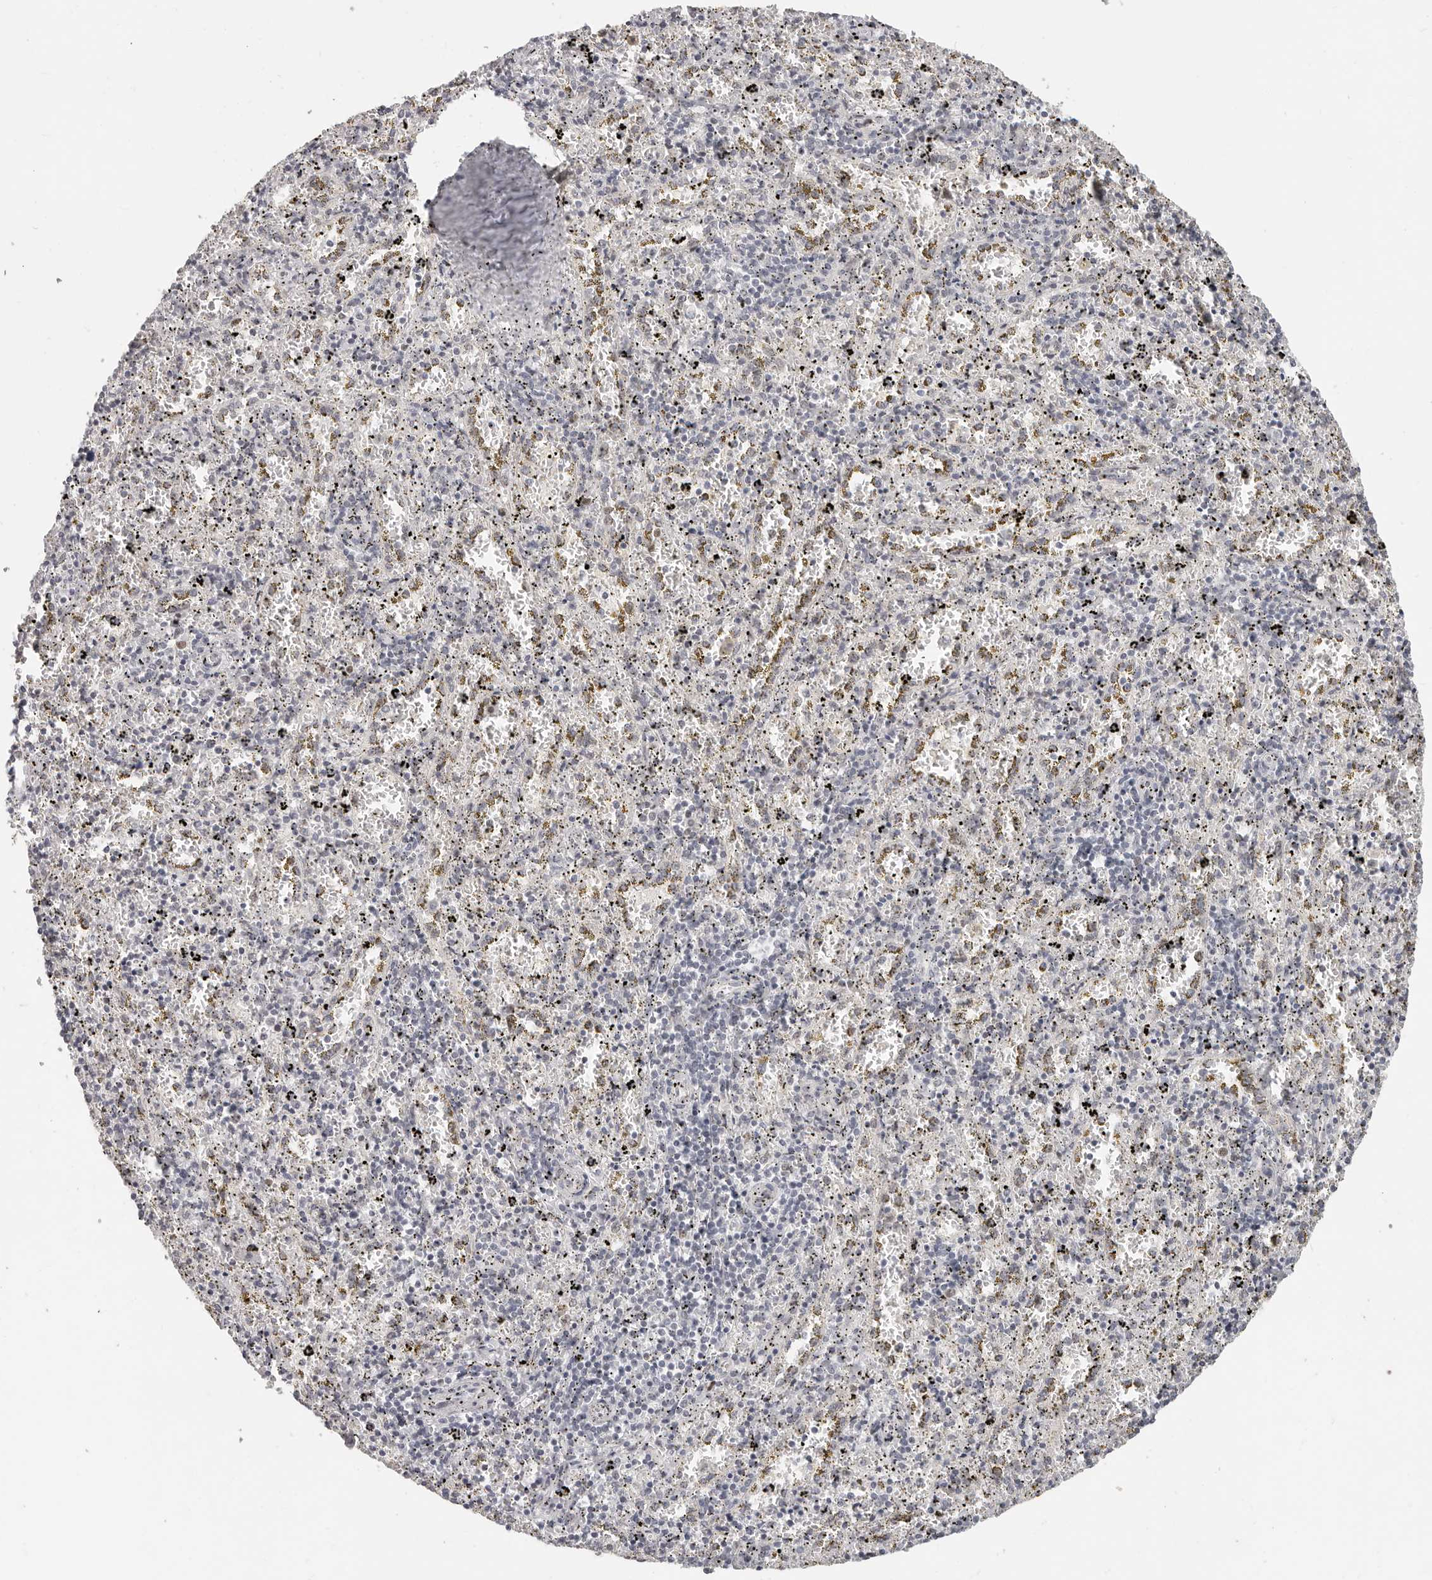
{"staining": {"intensity": "negative", "quantity": "none", "location": "none"}, "tissue": "spleen", "cell_type": "Cells in red pulp", "image_type": "normal", "snomed": [{"axis": "morphology", "description": "Normal tissue, NOS"}, {"axis": "topography", "description": "Spleen"}], "caption": "High magnification brightfield microscopy of benign spleen stained with DAB (3,3'-diaminobenzidine) (brown) and counterstained with hematoxylin (blue): cells in red pulp show no significant expression. (Stains: DAB IHC with hematoxylin counter stain, Microscopy: brightfield microscopy at high magnification).", "gene": "RFC2", "patient": {"sex": "male", "age": 11}}